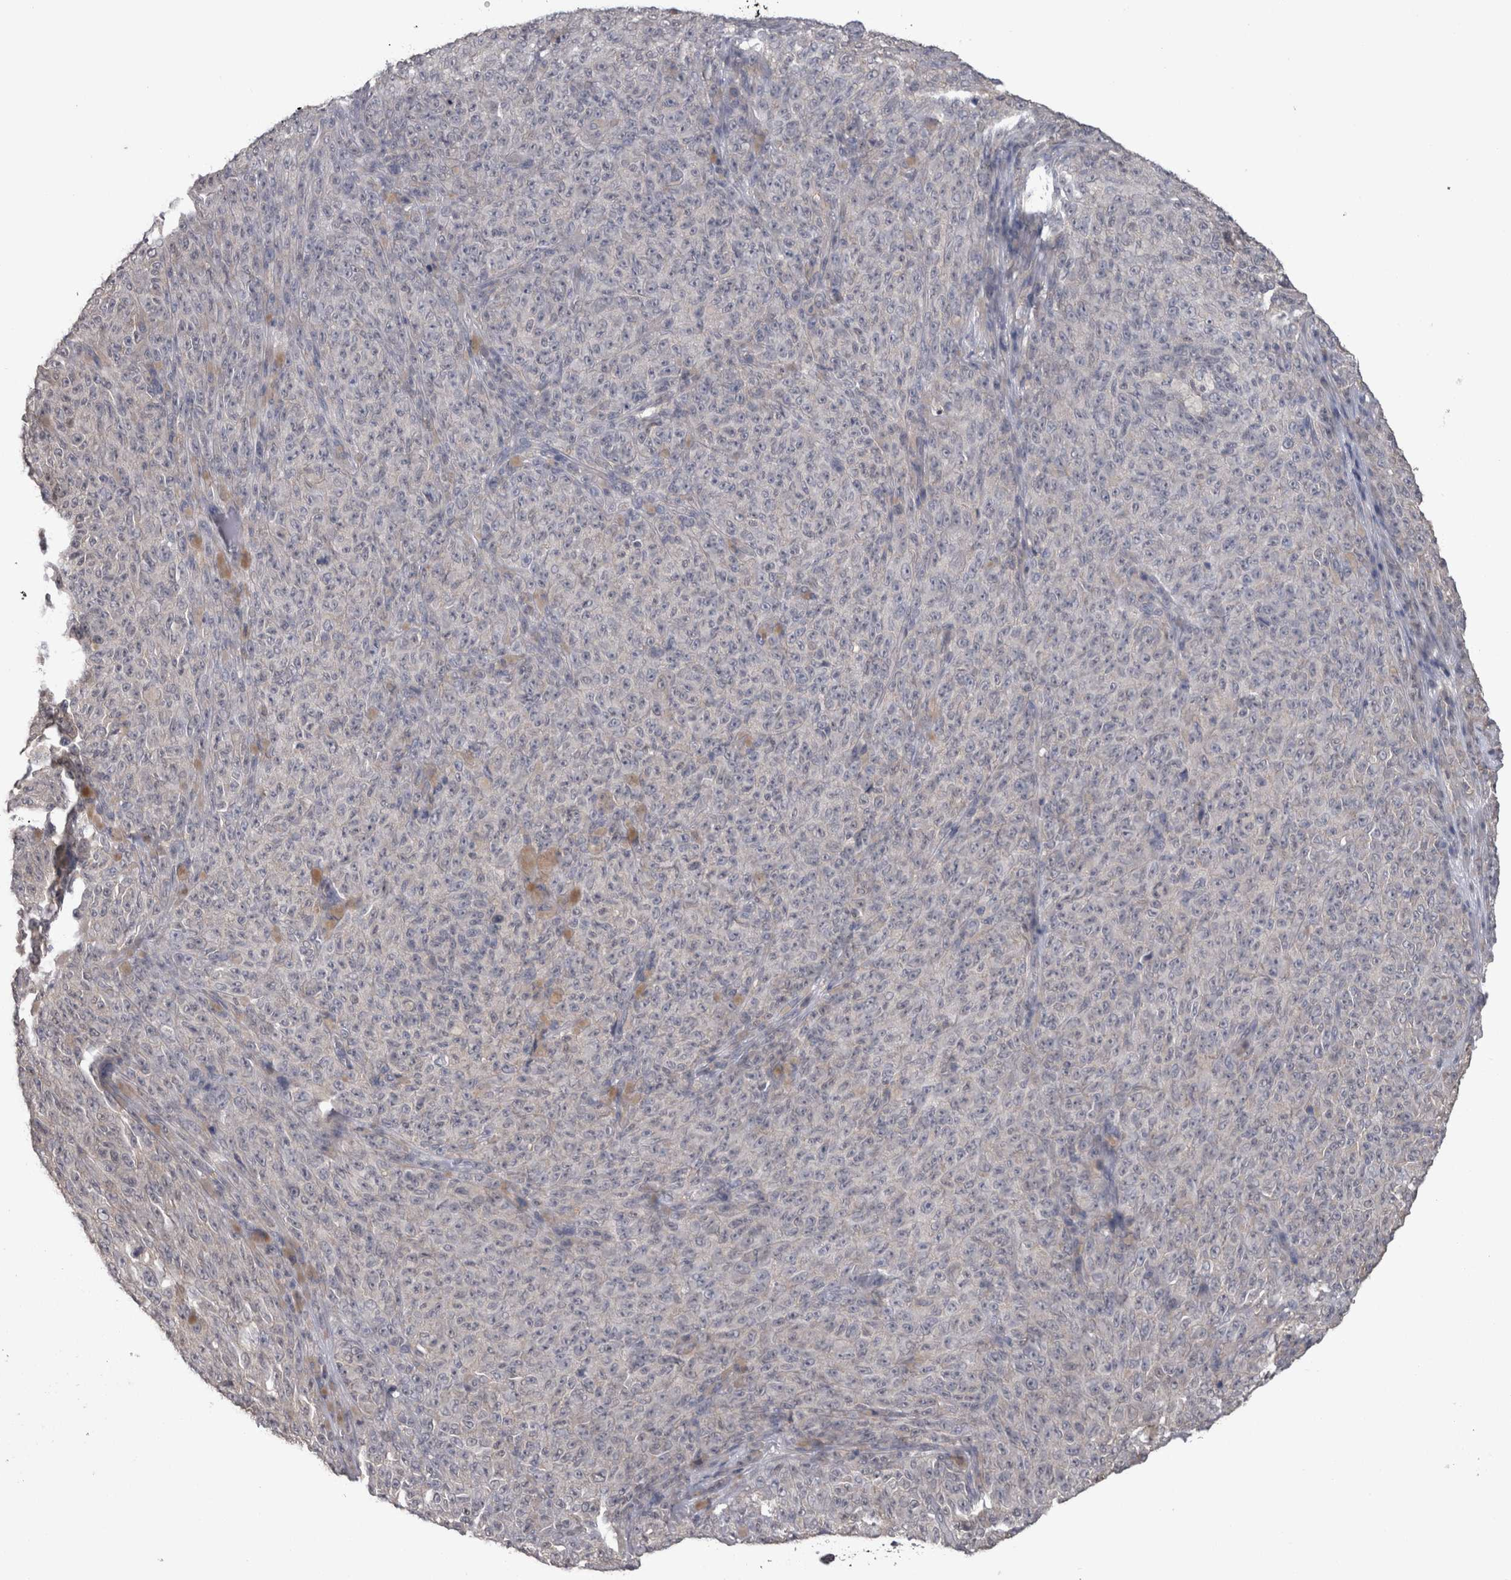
{"staining": {"intensity": "negative", "quantity": "none", "location": "none"}, "tissue": "melanoma", "cell_type": "Tumor cells", "image_type": "cancer", "snomed": [{"axis": "morphology", "description": "Malignant melanoma, NOS"}, {"axis": "topography", "description": "Skin"}], "caption": "Tumor cells are negative for brown protein staining in malignant melanoma.", "gene": "DDX6", "patient": {"sex": "female", "age": 82}}